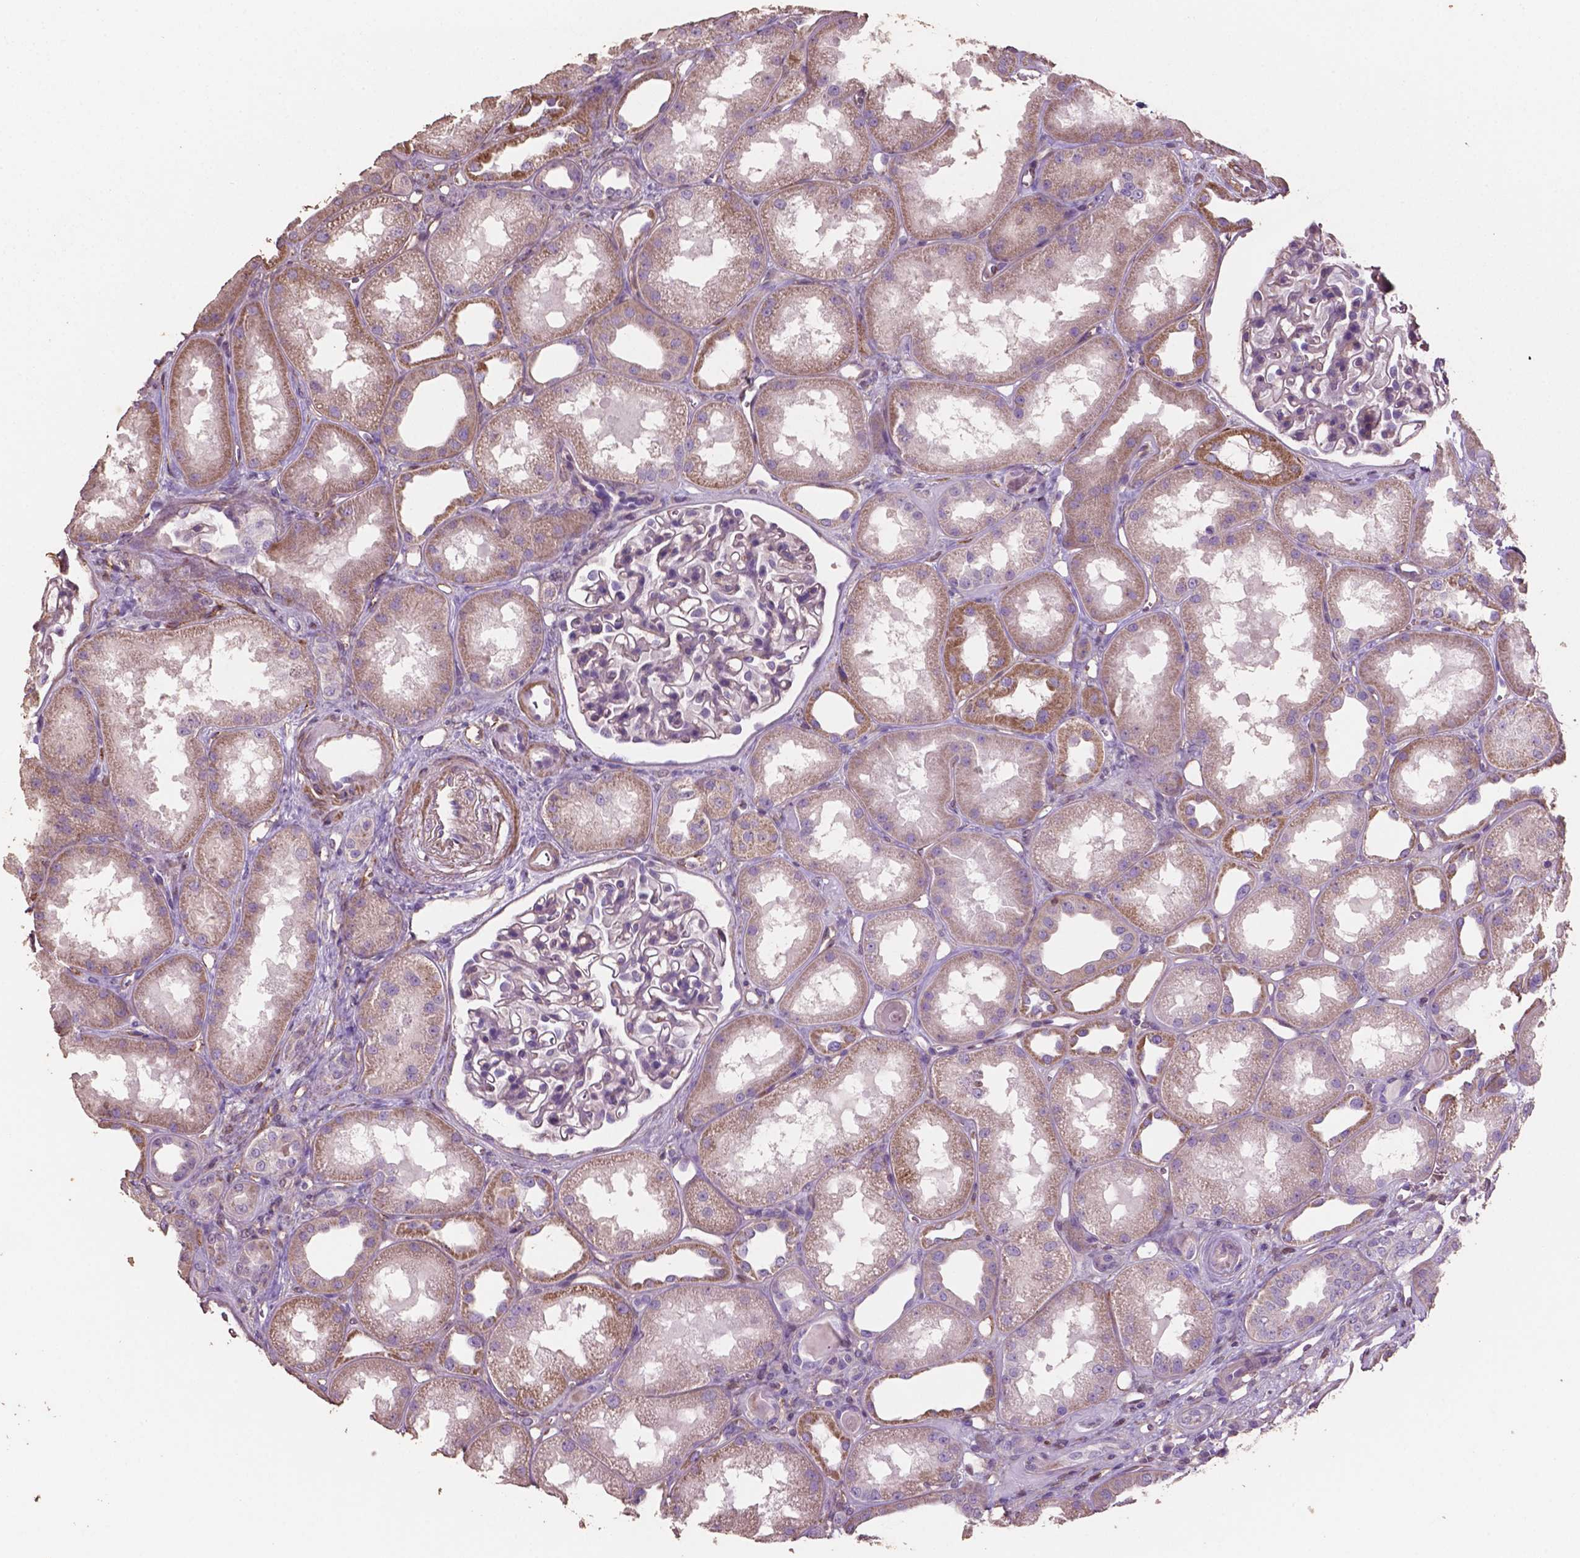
{"staining": {"intensity": "weak", "quantity": "<25%", "location": "cytoplasmic/membranous"}, "tissue": "kidney", "cell_type": "Cells in glomeruli", "image_type": "normal", "snomed": [{"axis": "morphology", "description": "Normal tissue, NOS"}, {"axis": "topography", "description": "Kidney"}], "caption": "An immunohistochemistry (IHC) photomicrograph of unremarkable kidney is shown. There is no staining in cells in glomeruli of kidney. Brightfield microscopy of immunohistochemistry (IHC) stained with DAB (3,3'-diaminobenzidine) (brown) and hematoxylin (blue), captured at high magnification.", "gene": "COMMD4", "patient": {"sex": "male", "age": 61}}